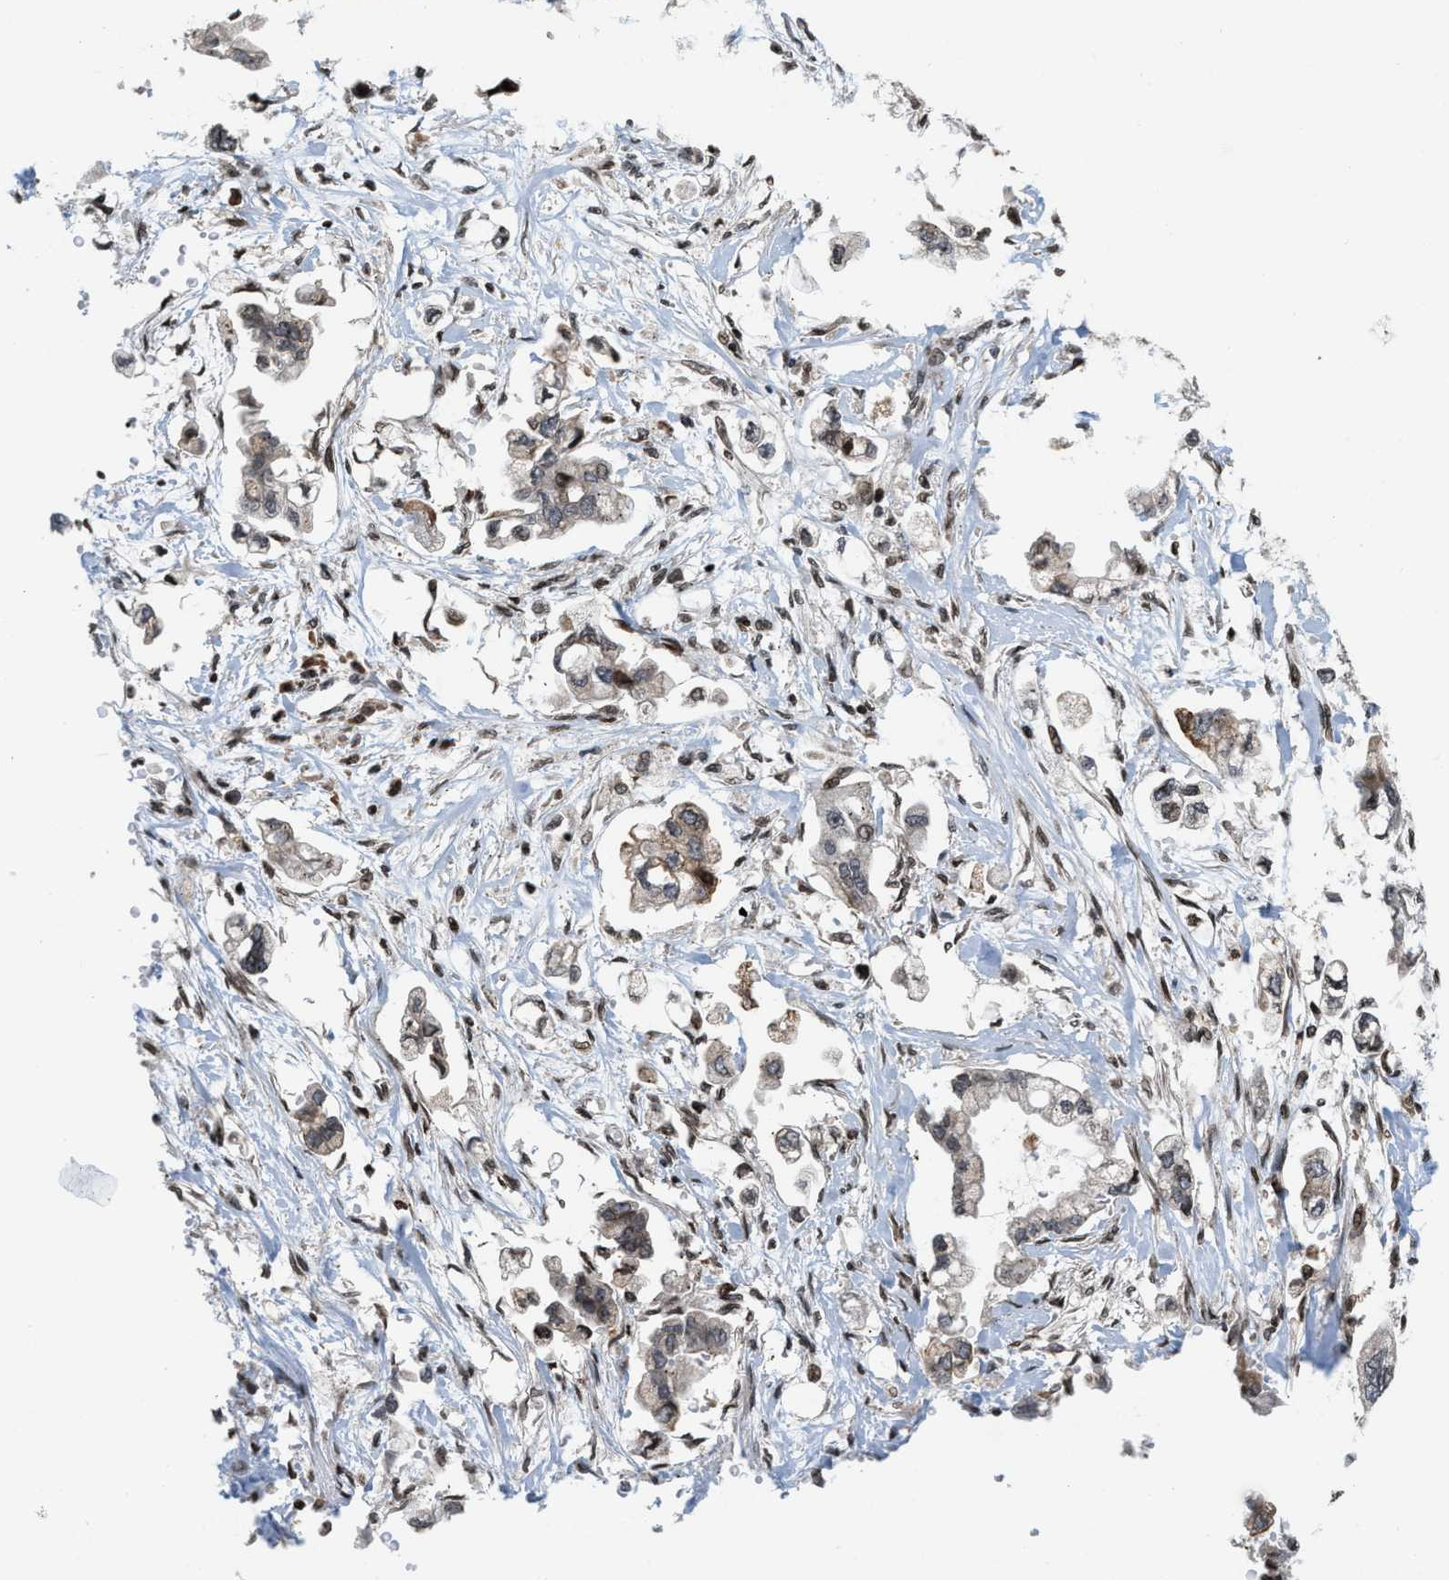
{"staining": {"intensity": "weak", "quantity": "<25%", "location": "cytoplasmic/membranous"}, "tissue": "stomach cancer", "cell_type": "Tumor cells", "image_type": "cancer", "snomed": [{"axis": "morphology", "description": "Adenocarcinoma, NOS"}, {"axis": "topography", "description": "Stomach"}], "caption": "Immunohistochemical staining of stomach adenocarcinoma reveals no significant staining in tumor cells.", "gene": "PDZD2", "patient": {"sex": "male", "age": 62}}